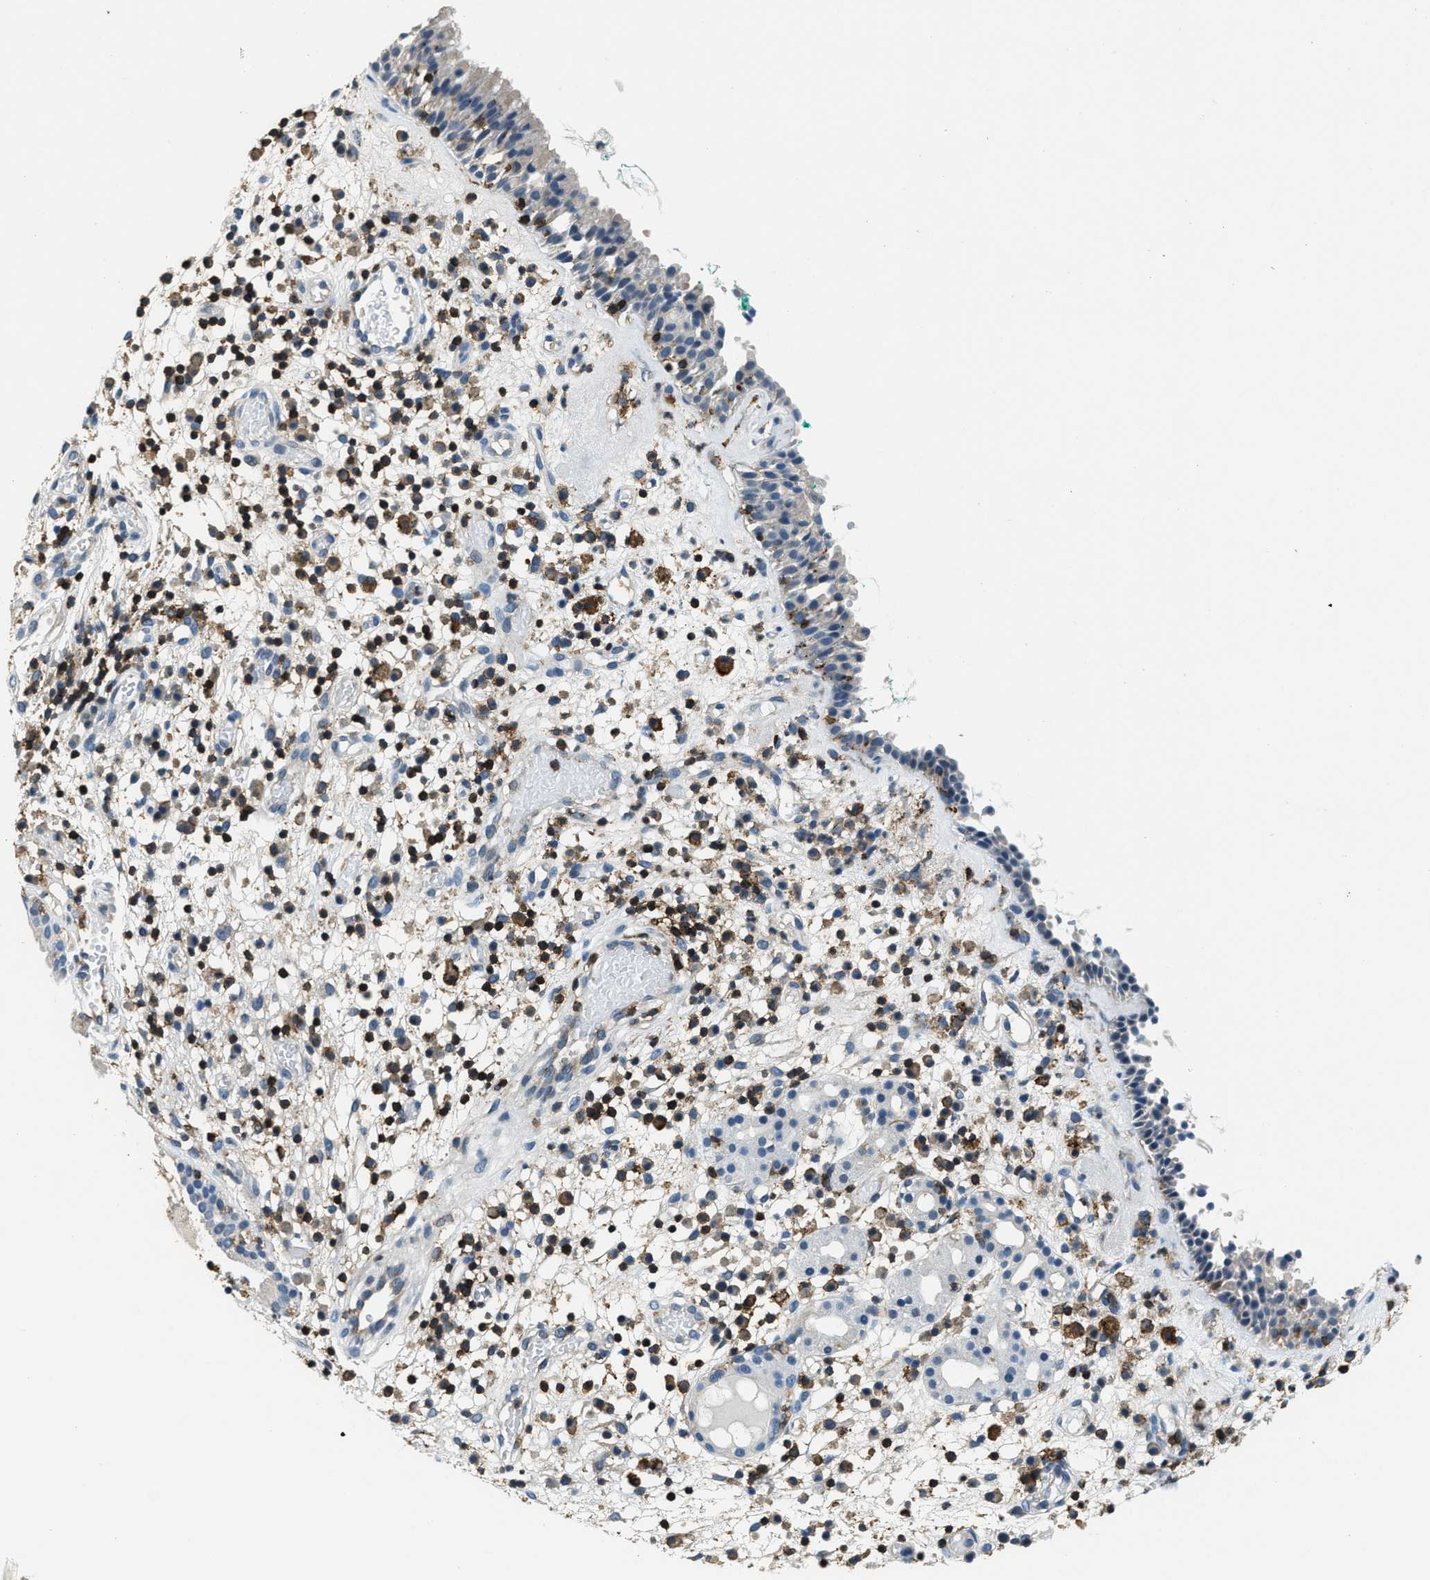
{"staining": {"intensity": "negative", "quantity": "none", "location": "none"}, "tissue": "nasopharynx", "cell_type": "Respiratory epithelial cells", "image_type": "normal", "snomed": [{"axis": "morphology", "description": "Normal tissue, NOS"}, {"axis": "morphology", "description": "Basal cell carcinoma"}, {"axis": "topography", "description": "Cartilage tissue"}, {"axis": "topography", "description": "Nasopharynx"}, {"axis": "topography", "description": "Oral tissue"}], "caption": "The immunohistochemistry (IHC) image has no significant positivity in respiratory epithelial cells of nasopharynx.", "gene": "MYO1G", "patient": {"sex": "female", "age": 77}}